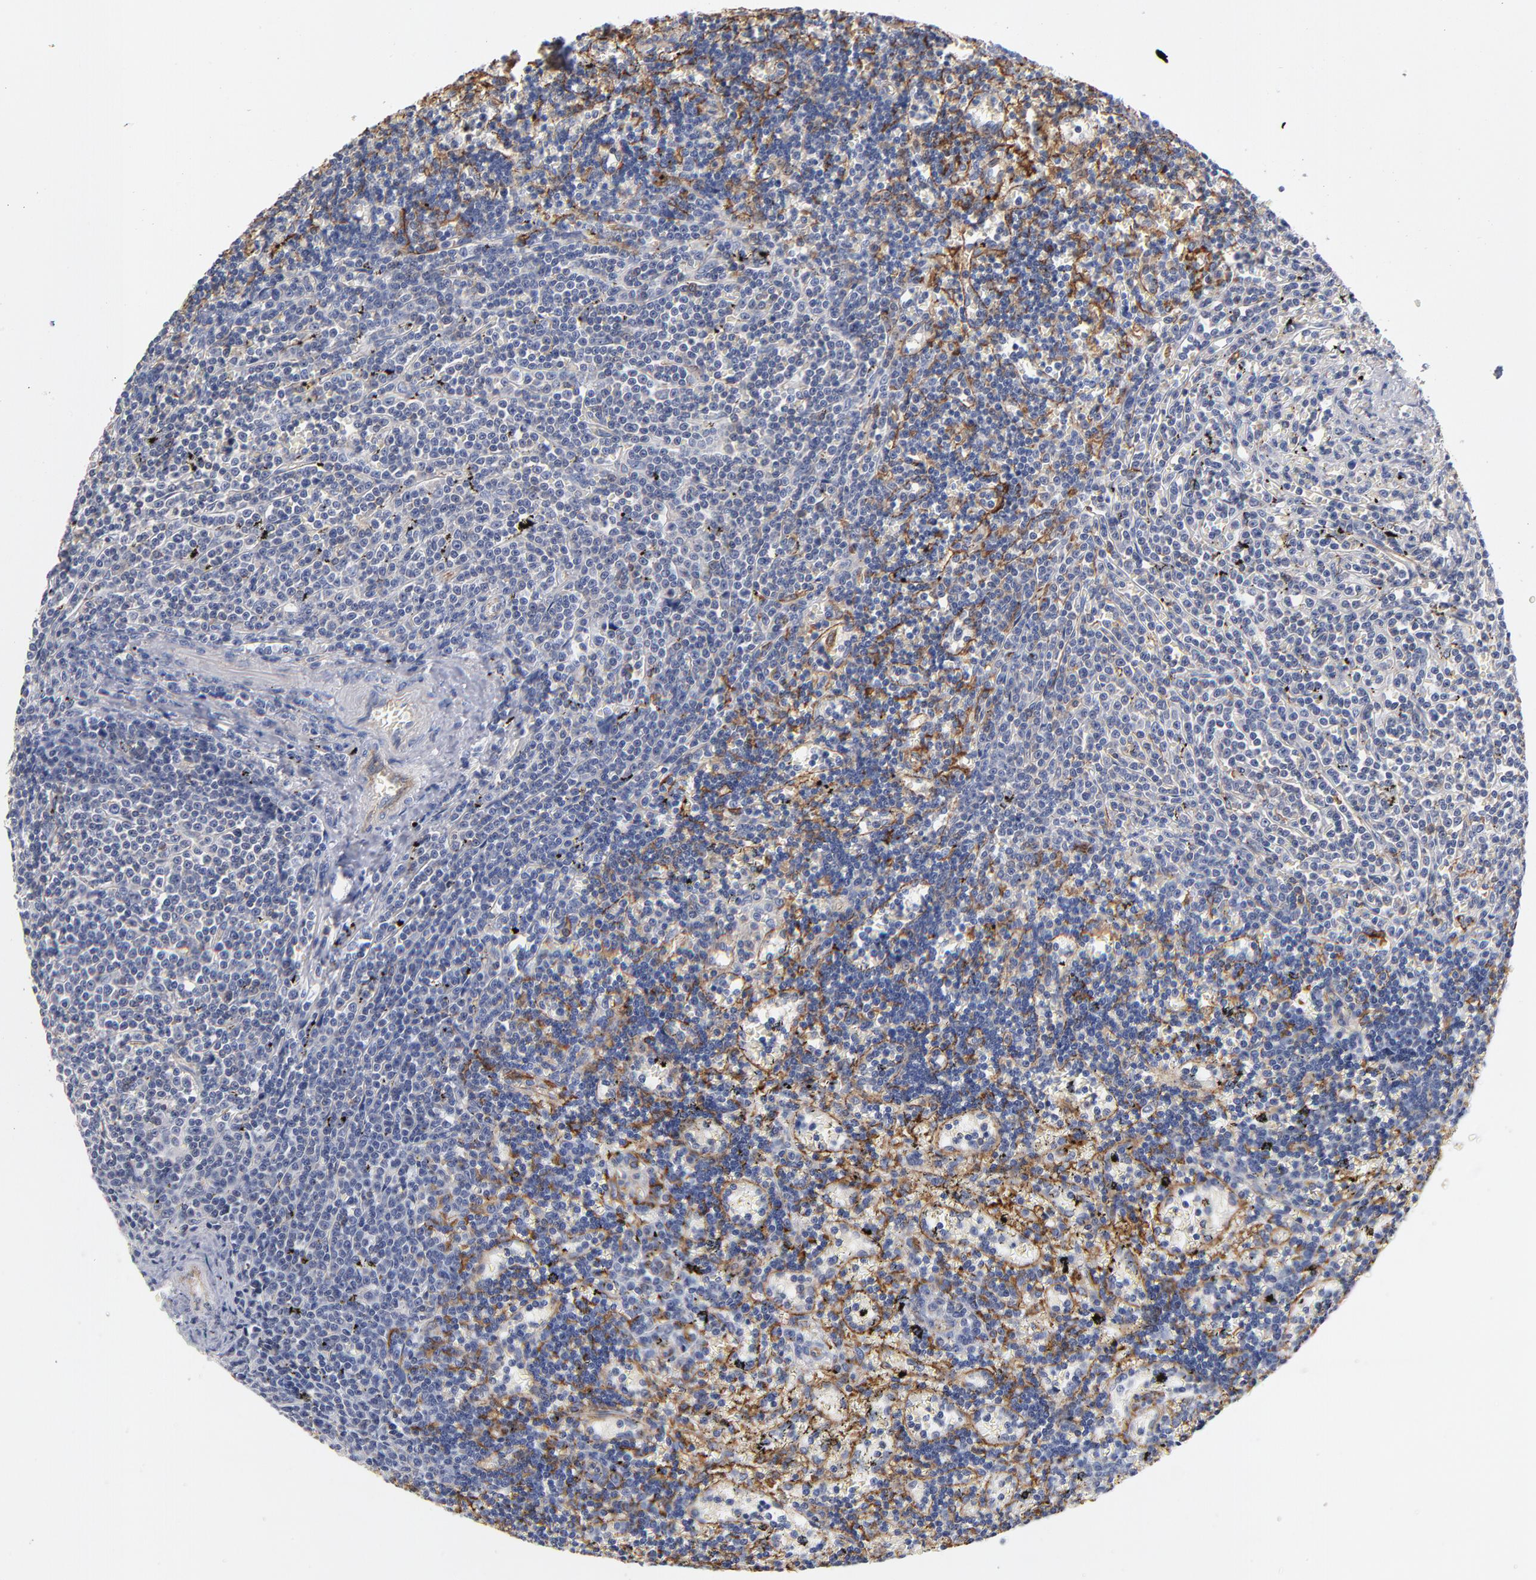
{"staining": {"intensity": "moderate", "quantity": "<25%", "location": "cytoplasmic/membranous"}, "tissue": "lymphoma", "cell_type": "Tumor cells", "image_type": "cancer", "snomed": [{"axis": "morphology", "description": "Malignant lymphoma, non-Hodgkin's type, Low grade"}, {"axis": "topography", "description": "Spleen"}], "caption": "High-magnification brightfield microscopy of lymphoma stained with DAB (3,3'-diaminobenzidine) (brown) and counterstained with hematoxylin (blue). tumor cells exhibit moderate cytoplasmic/membranous positivity is appreciated in about<25% of cells. (Brightfield microscopy of DAB IHC at high magnification).", "gene": "PDLIM2", "patient": {"sex": "male", "age": 60}}